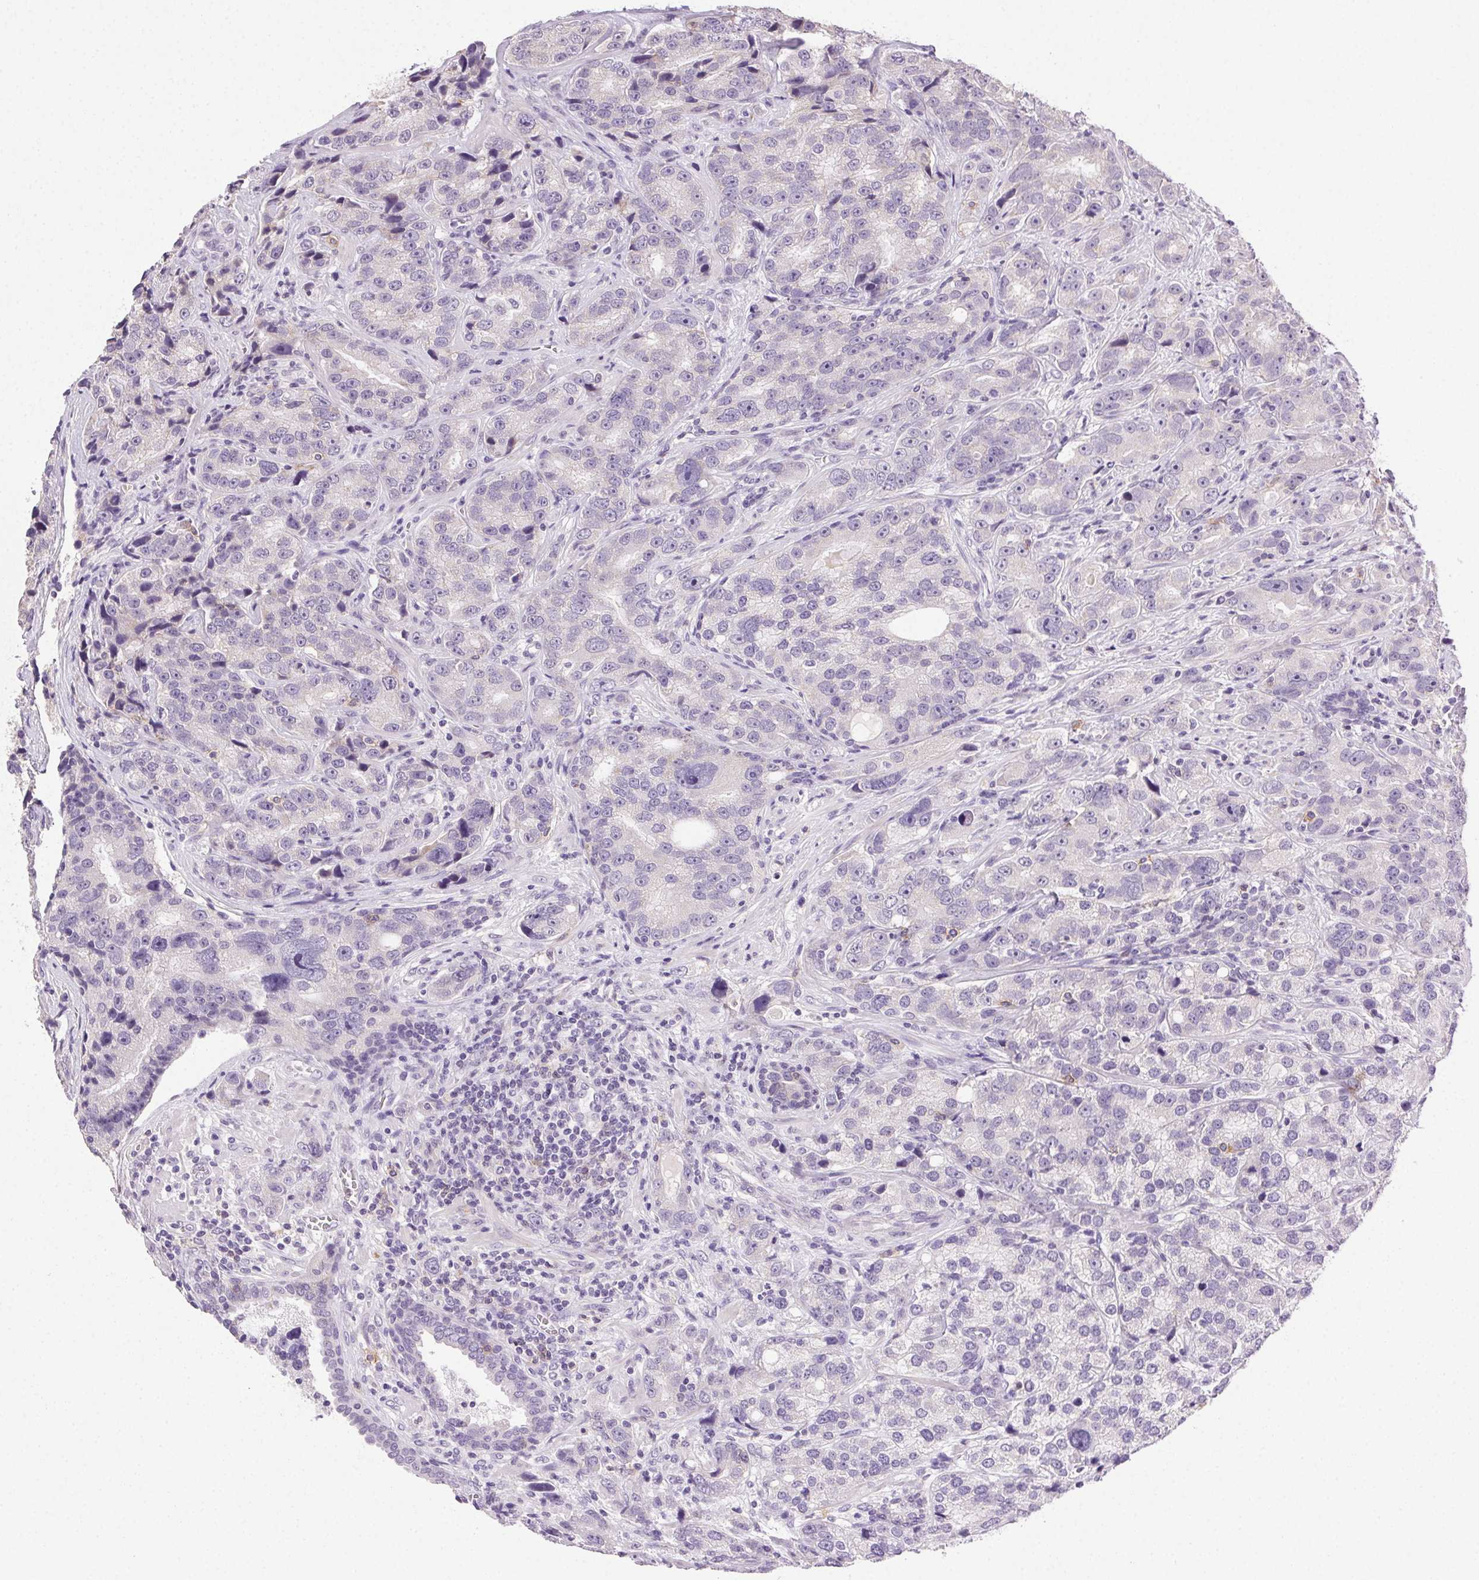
{"staining": {"intensity": "negative", "quantity": "none", "location": "none"}, "tissue": "prostate cancer", "cell_type": "Tumor cells", "image_type": "cancer", "snomed": [{"axis": "morphology", "description": "Adenocarcinoma, NOS"}, {"axis": "topography", "description": "Prostate"}], "caption": "Immunohistochemistry (IHC) photomicrograph of neoplastic tissue: human prostate cancer stained with DAB displays no significant protein expression in tumor cells. (DAB (3,3'-diaminobenzidine) immunohistochemistry (IHC) with hematoxylin counter stain).", "gene": "AKAP5", "patient": {"sex": "male", "age": 63}}